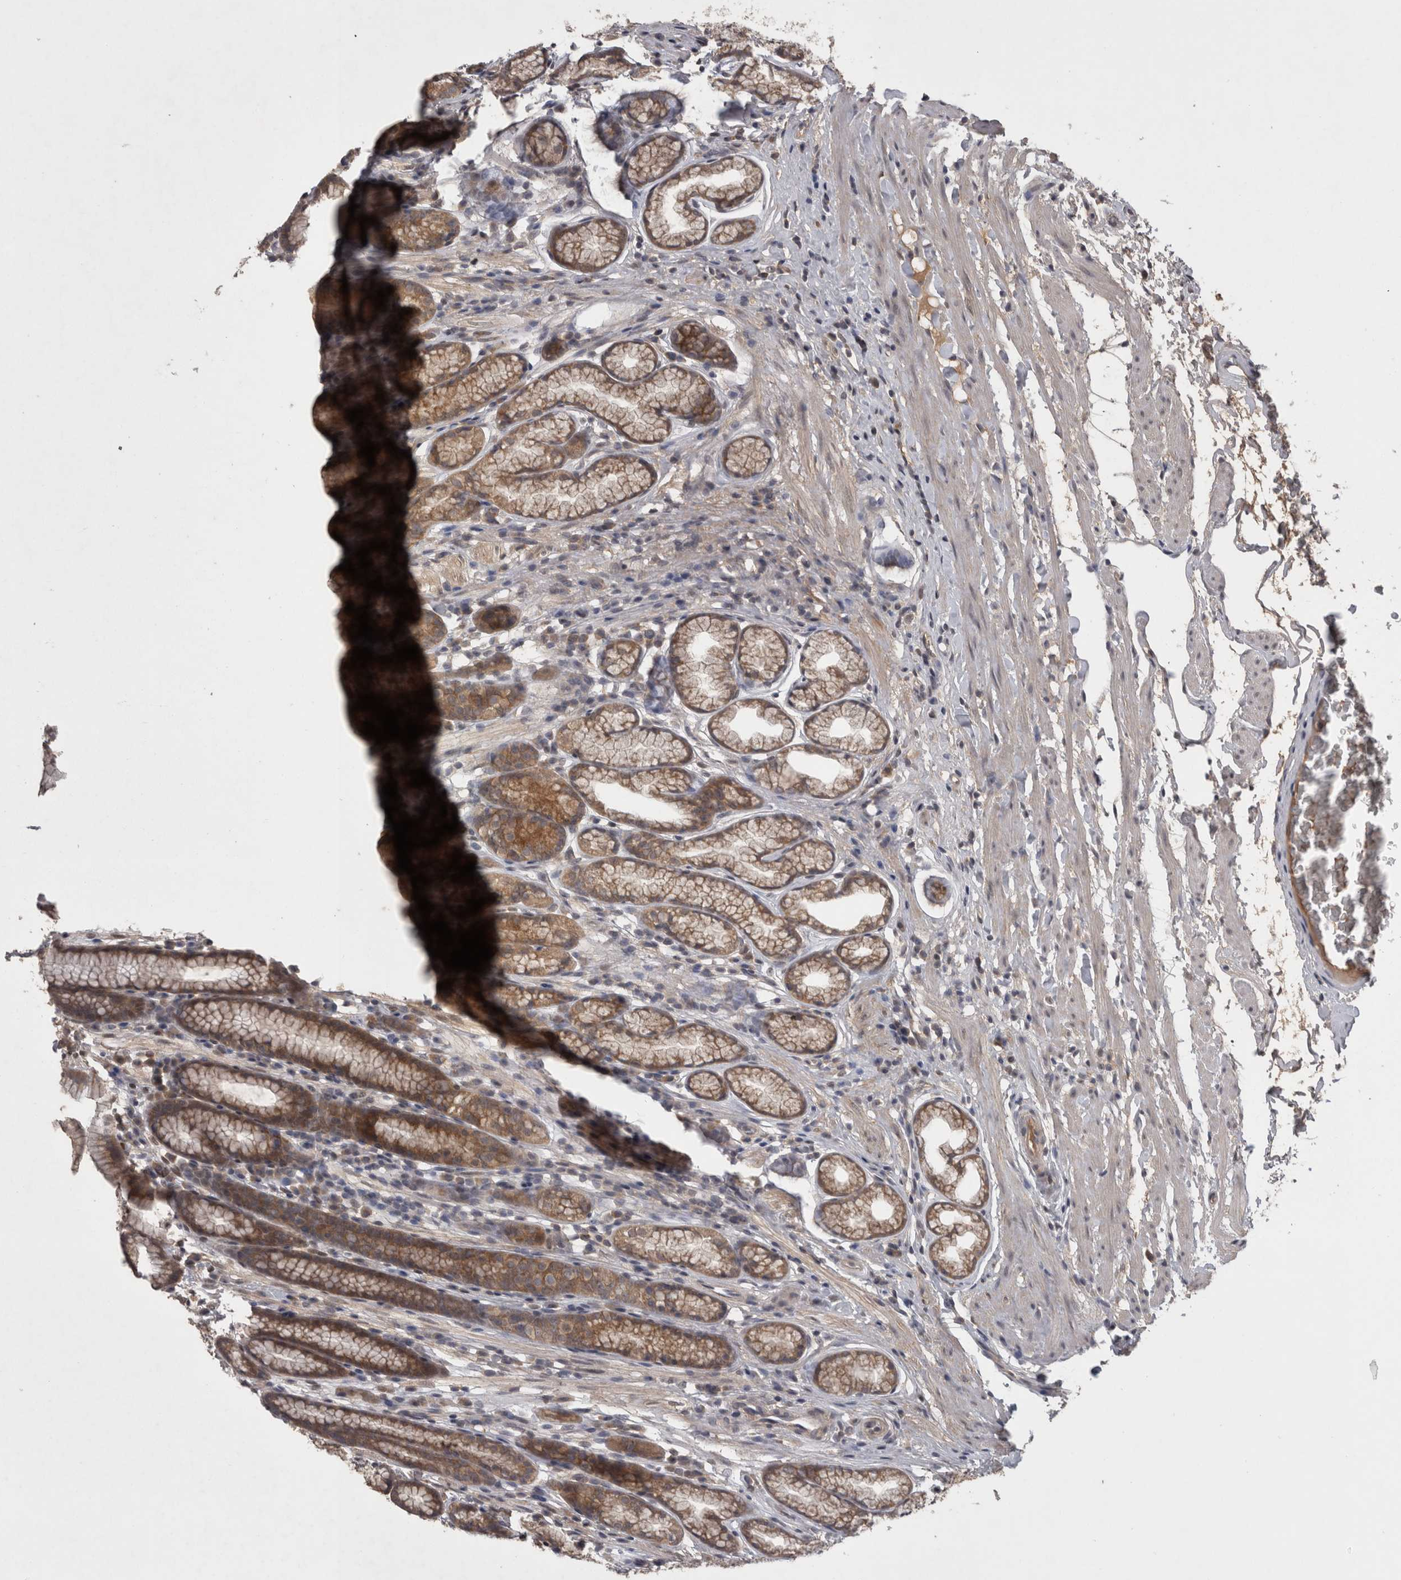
{"staining": {"intensity": "moderate", "quantity": ">75%", "location": "cytoplasmic/membranous"}, "tissue": "stomach", "cell_type": "Glandular cells", "image_type": "normal", "snomed": [{"axis": "morphology", "description": "Normal tissue, NOS"}, {"axis": "topography", "description": "Stomach"}], "caption": "Unremarkable stomach displays moderate cytoplasmic/membranous positivity in about >75% of glandular cells, visualized by immunohistochemistry. Nuclei are stained in blue.", "gene": "ZNF114", "patient": {"sex": "male", "age": 42}}